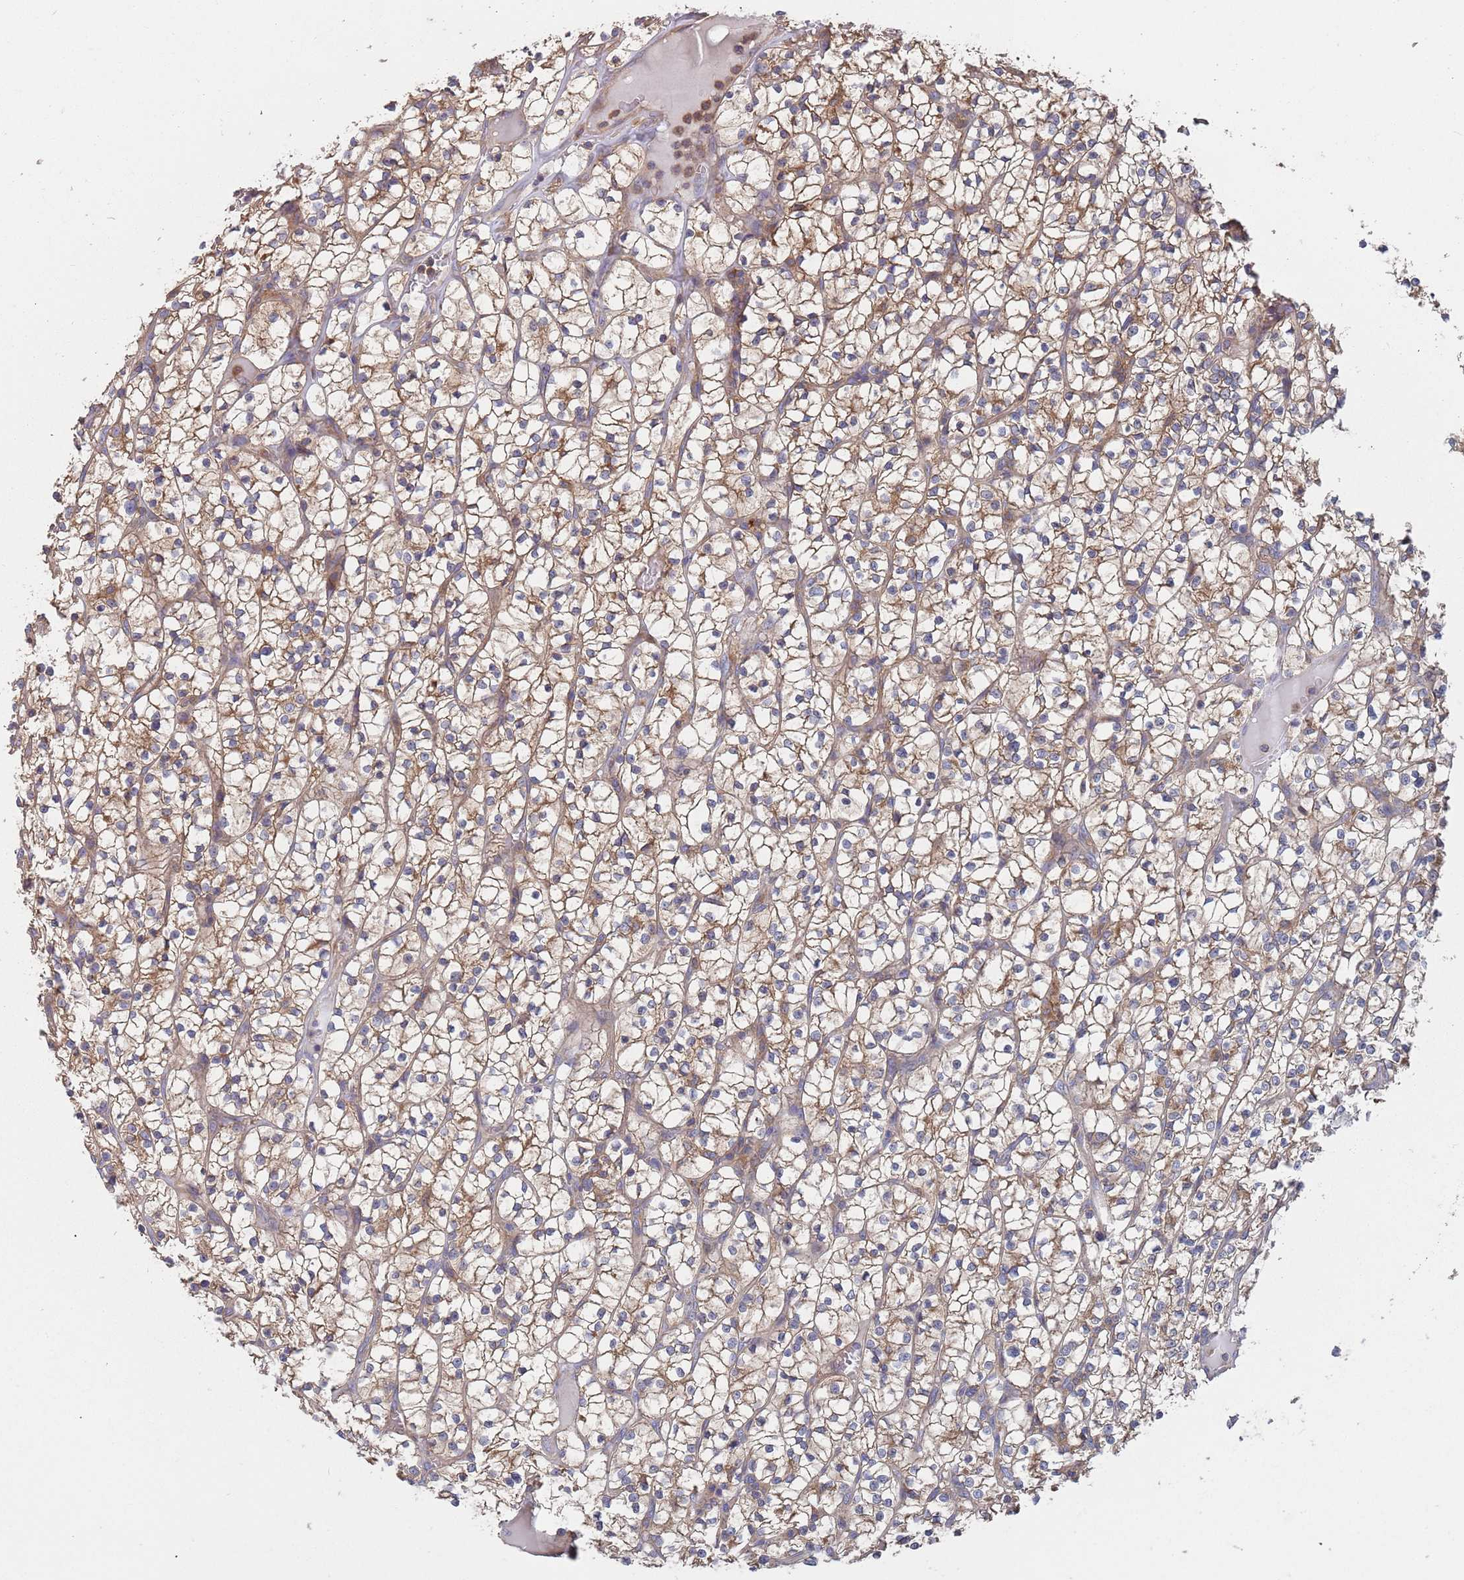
{"staining": {"intensity": "moderate", "quantity": ">75%", "location": "cytoplasmic/membranous"}, "tissue": "renal cancer", "cell_type": "Tumor cells", "image_type": "cancer", "snomed": [{"axis": "morphology", "description": "Adenocarcinoma, NOS"}, {"axis": "topography", "description": "Kidney"}], "caption": "IHC histopathology image of human renal cancer (adenocarcinoma) stained for a protein (brown), which shows medium levels of moderate cytoplasmic/membranous positivity in about >75% of tumor cells.", "gene": "GDI2", "patient": {"sex": "female", "age": 64}}